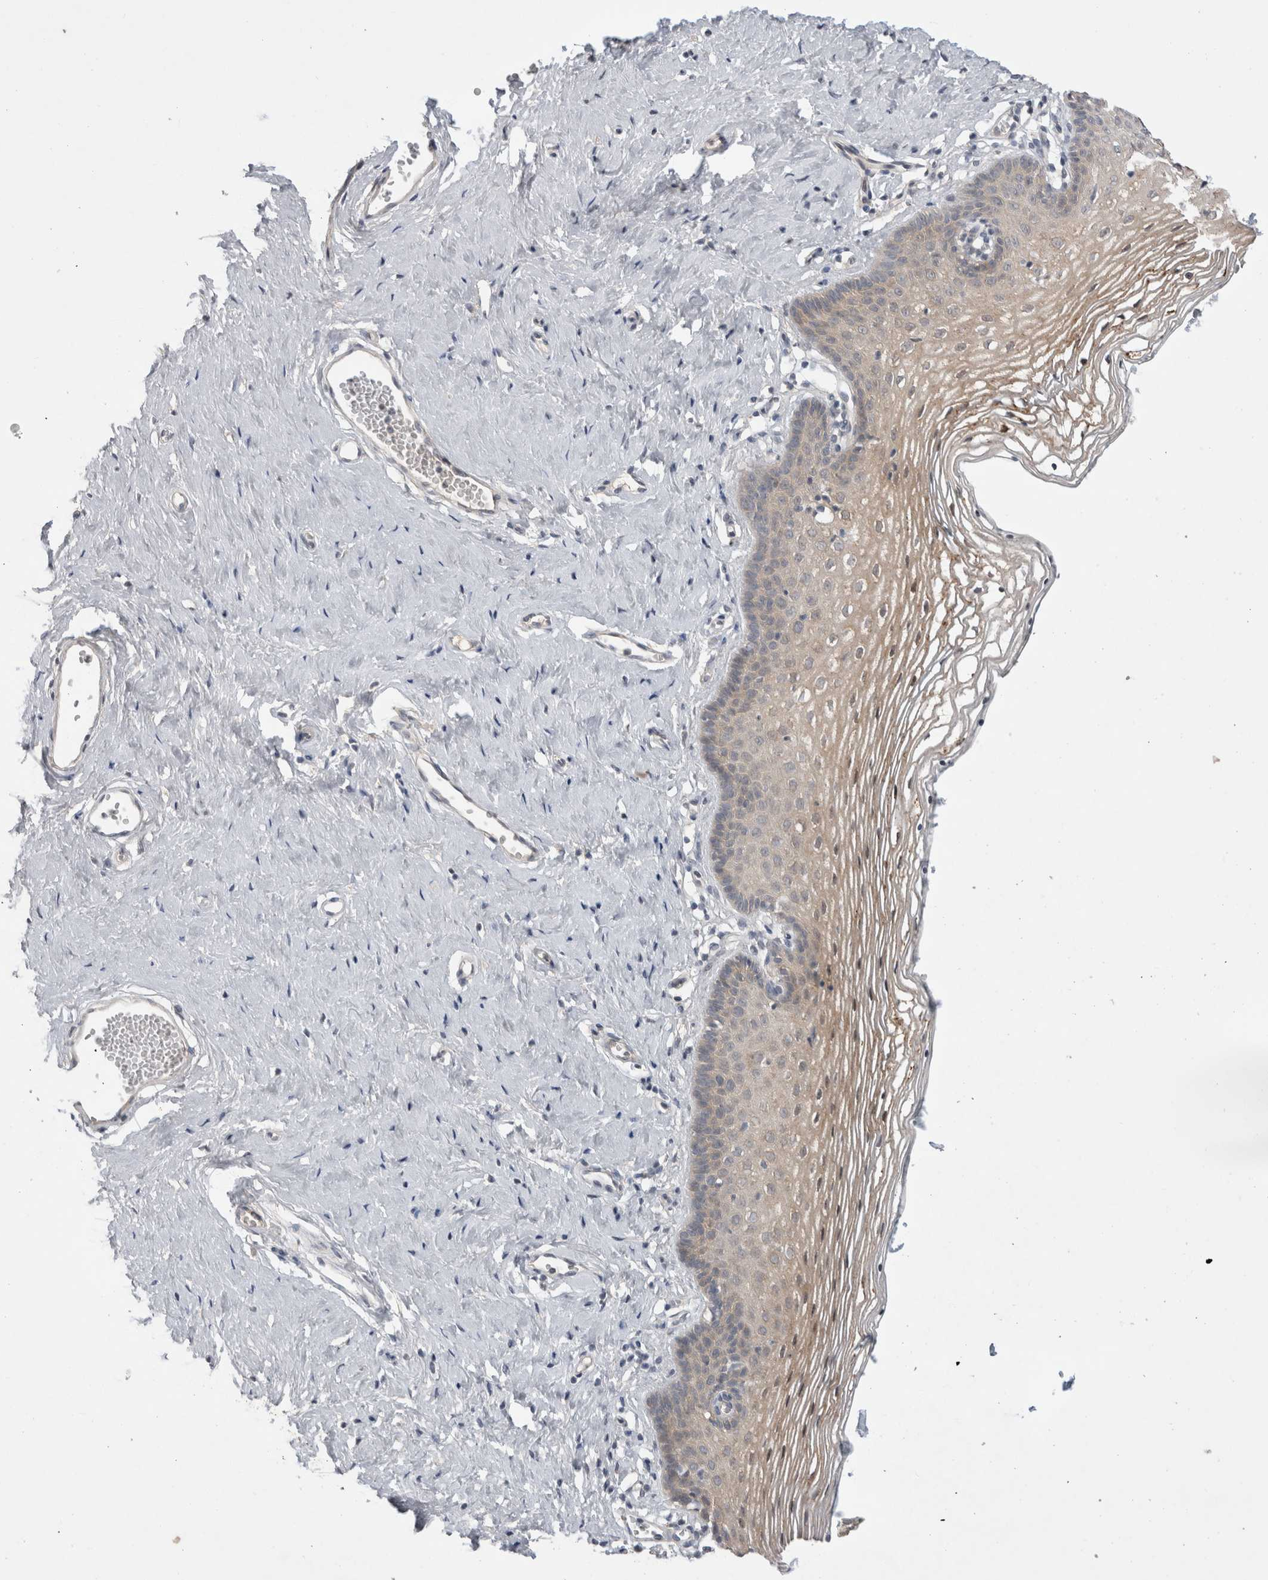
{"staining": {"intensity": "weak", "quantity": "25%-75%", "location": "cytoplasmic/membranous,nuclear"}, "tissue": "vagina", "cell_type": "Squamous epithelial cells", "image_type": "normal", "snomed": [{"axis": "morphology", "description": "Normal tissue, NOS"}, {"axis": "topography", "description": "Vagina"}], "caption": "The image shows staining of normal vagina, revealing weak cytoplasmic/membranous,nuclear protein expression (brown color) within squamous epithelial cells. (IHC, brightfield microscopy, high magnification).", "gene": "CERS3", "patient": {"sex": "female", "age": 32}}